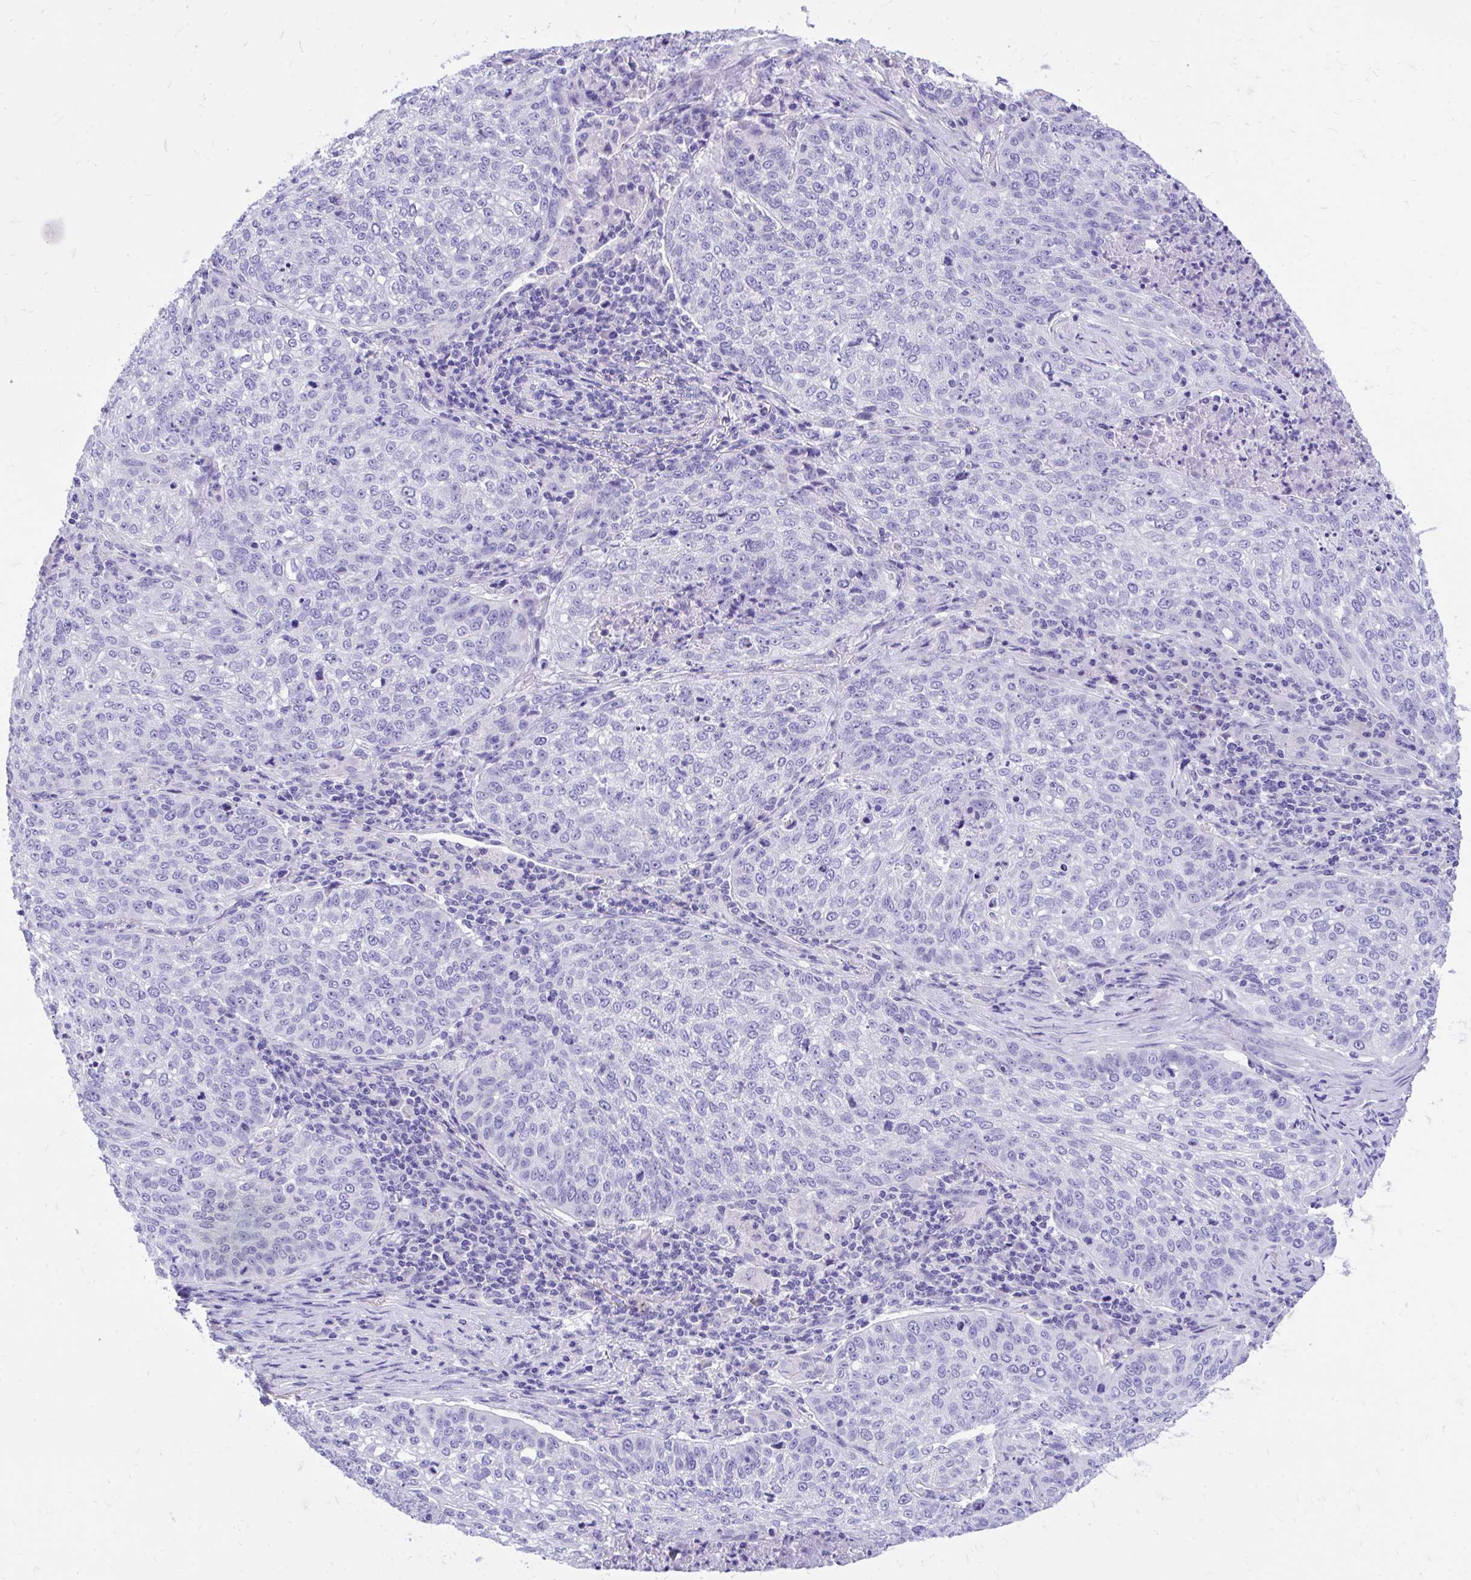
{"staining": {"intensity": "negative", "quantity": "none", "location": "none"}, "tissue": "lung cancer", "cell_type": "Tumor cells", "image_type": "cancer", "snomed": [{"axis": "morphology", "description": "Squamous cell carcinoma, NOS"}, {"axis": "topography", "description": "Lung"}], "caption": "This is an IHC micrograph of human lung cancer (squamous cell carcinoma). There is no positivity in tumor cells.", "gene": "MON1A", "patient": {"sex": "male", "age": 63}}